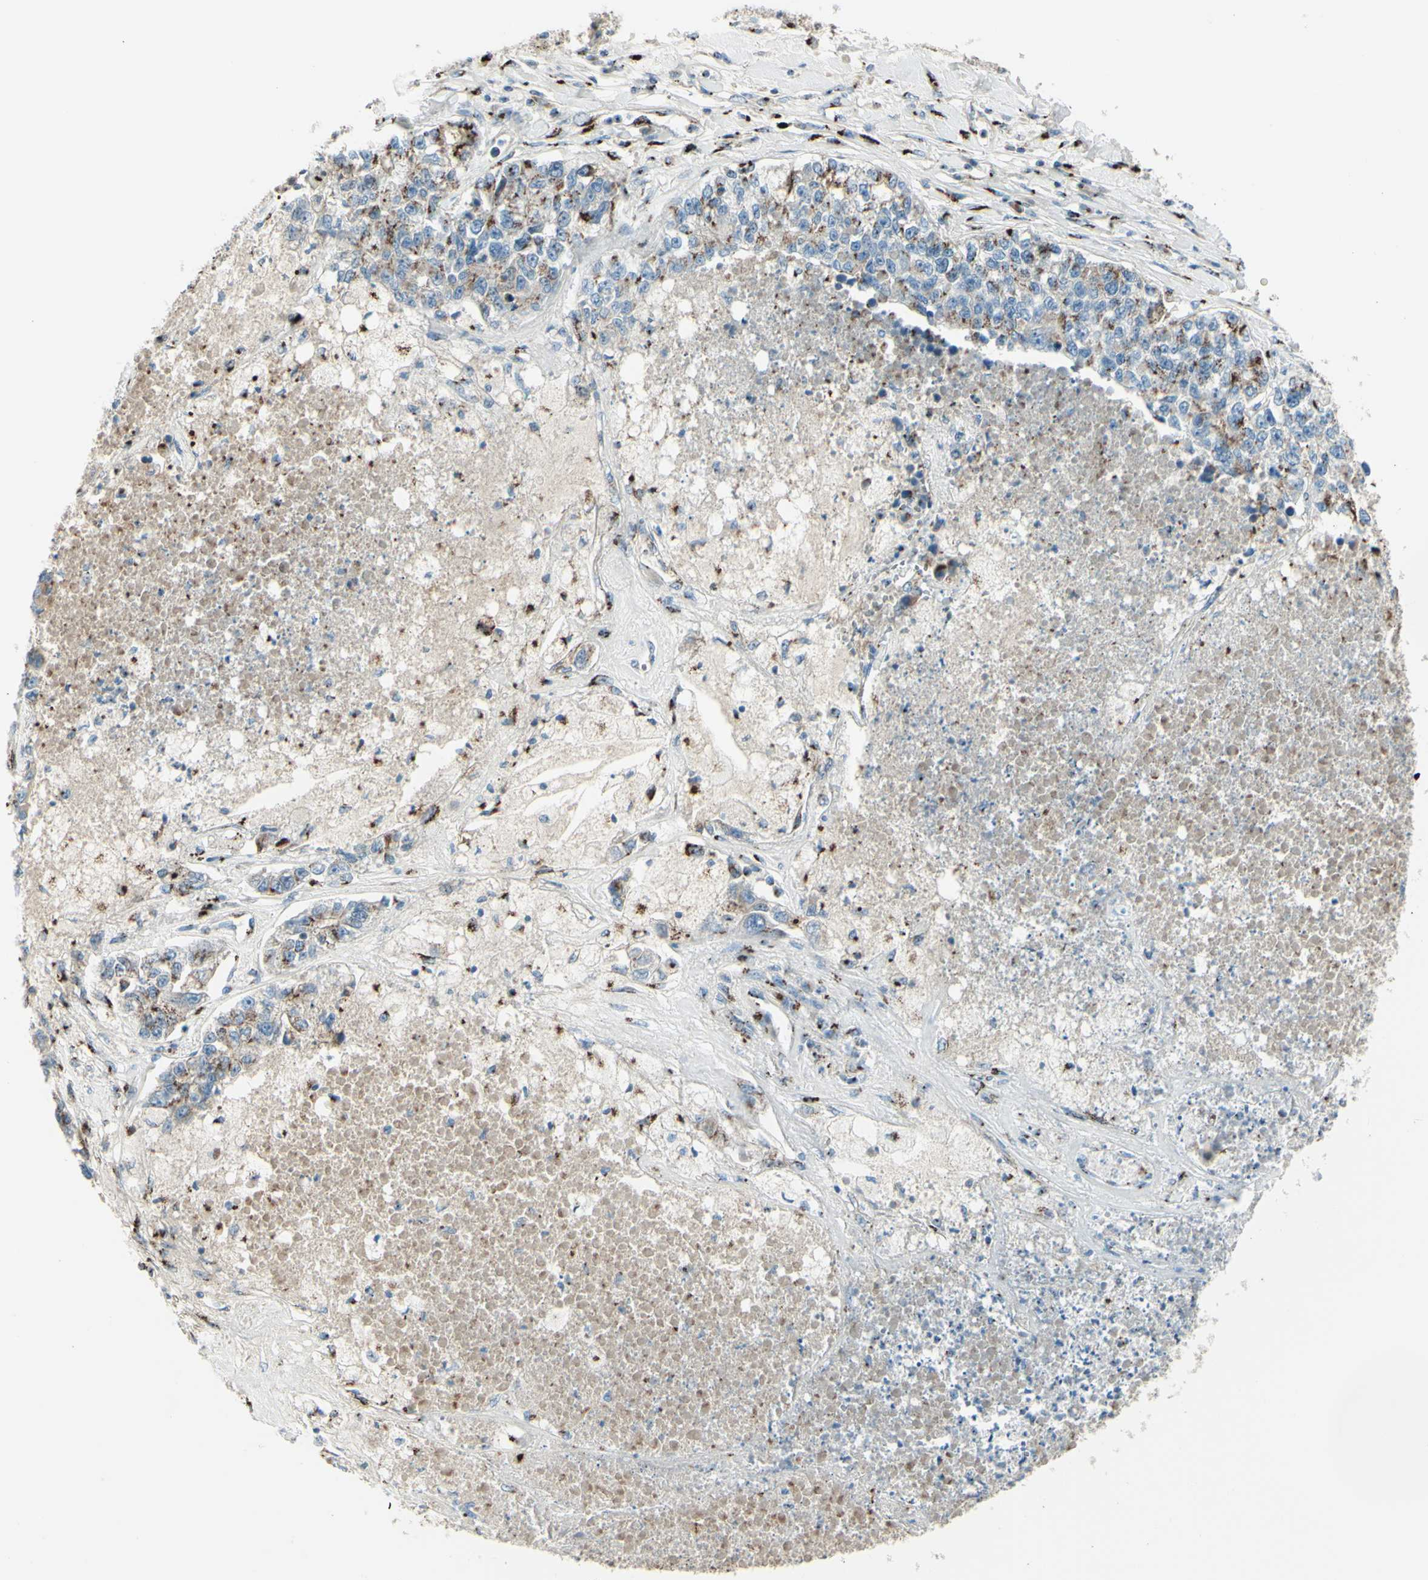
{"staining": {"intensity": "moderate", "quantity": "25%-75%", "location": "cytoplasmic/membranous"}, "tissue": "lung cancer", "cell_type": "Tumor cells", "image_type": "cancer", "snomed": [{"axis": "morphology", "description": "Adenocarcinoma, NOS"}, {"axis": "topography", "description": "Lung"}], "caption": "Lung cancer stained for a protein (brown) displays moderate cytoplasmic/membranous positive expression in about 25%-75% of tumor cells.", "gene": "B4GALT1", "patient": {"sex": "male", "age": 49}}